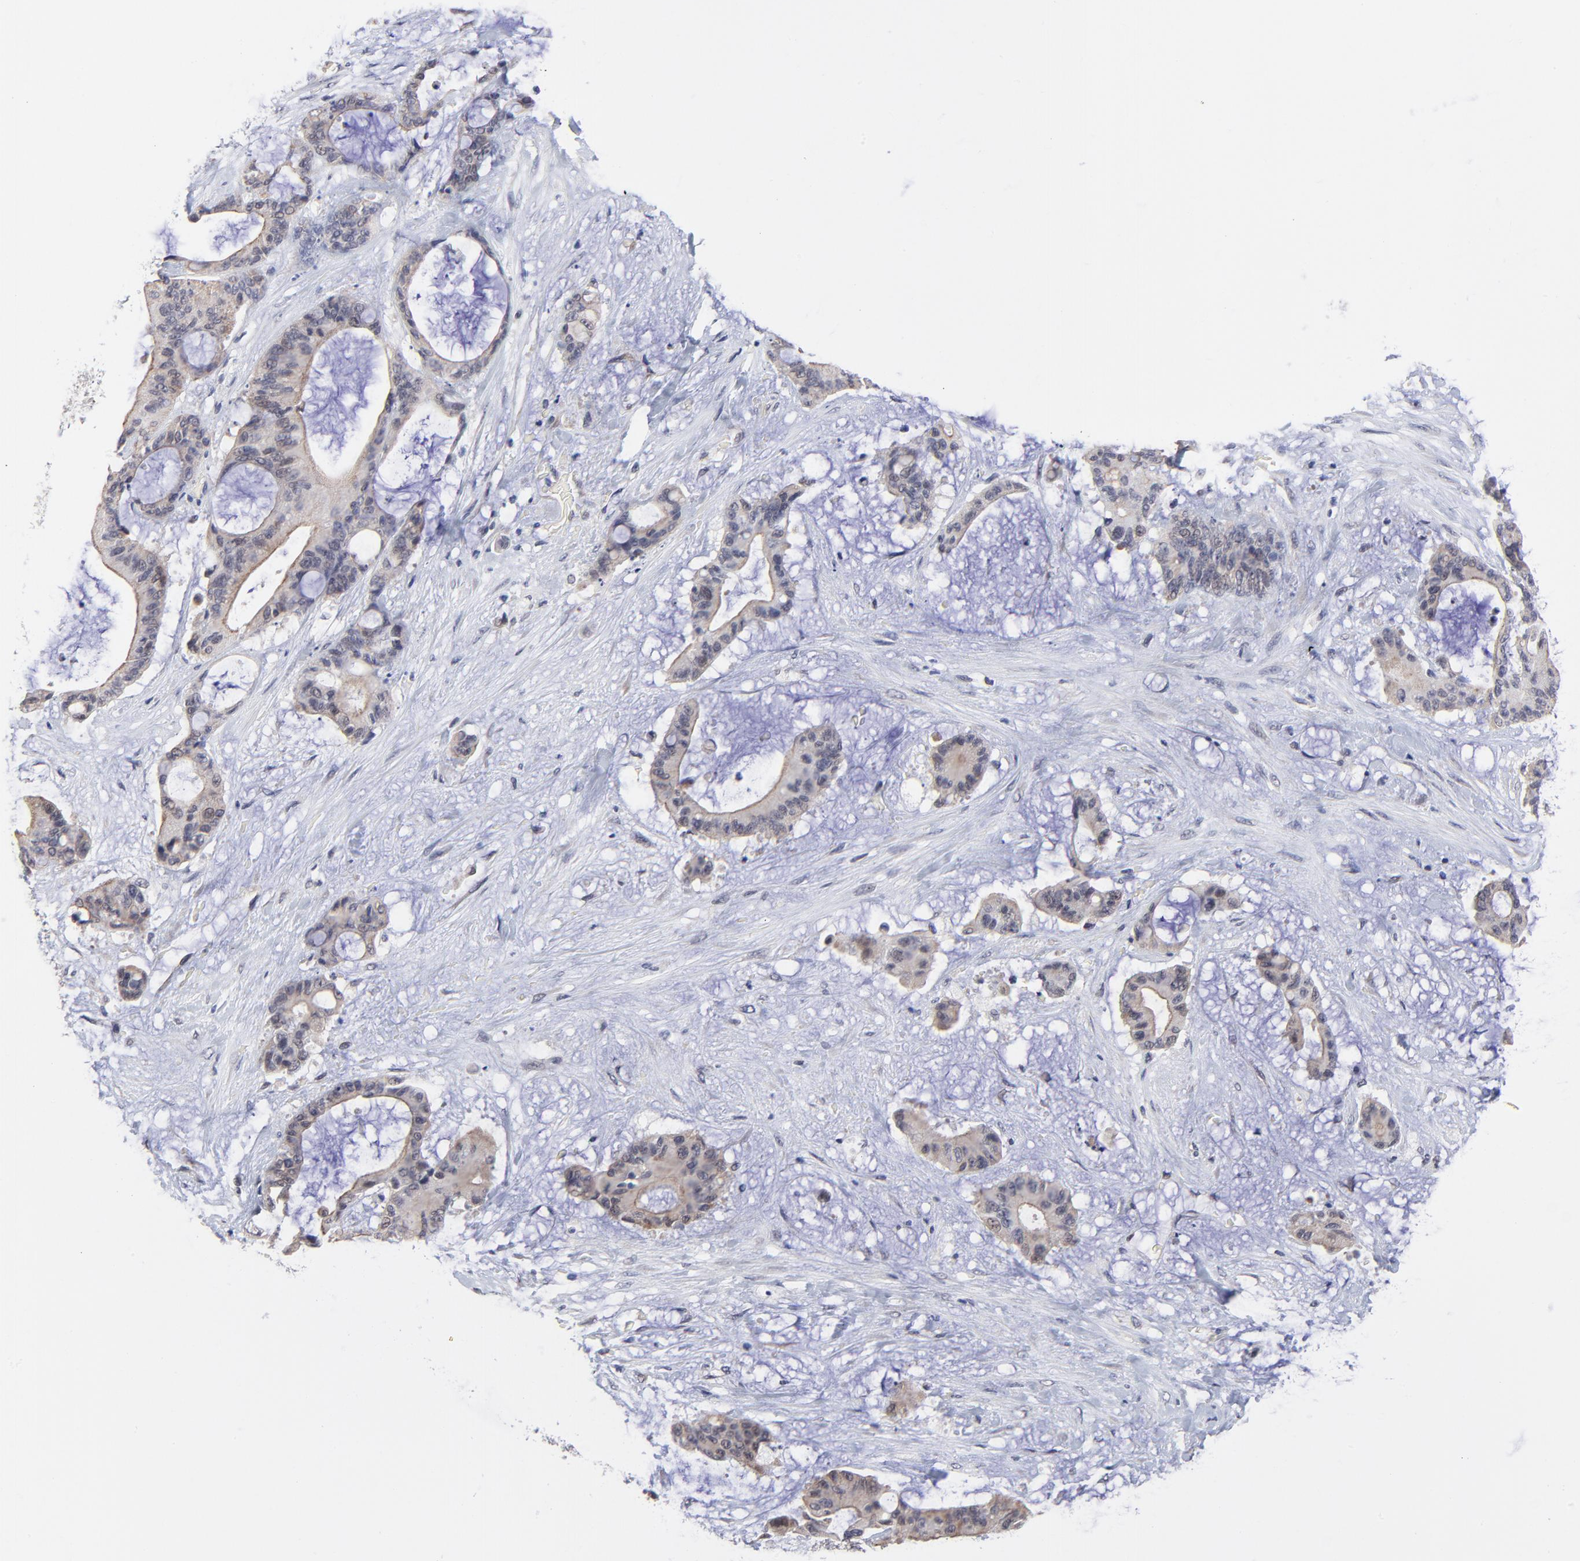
{"staining": {"intensity": "weak", "quantity": ">75%", "location": "cytoplasmic/membranous"}, "tissue": "liver cancer", "cell_type": "Tumor cells", "image_type": "cancer", "snomed": [{"axis": "morphology", "description": "Cholangiocarcinoma"}, {"axis": "topography", "description": "Liver"}], "caption": "An image showing weak cytoplasmic/membranous staining in approximately >75% of tumor cells in liver cholangiocarcinoma, as visualized by brown immunohistochemical staining.", "gene": "FBXO8", "patient": {"sex": "female", "age": 73}}